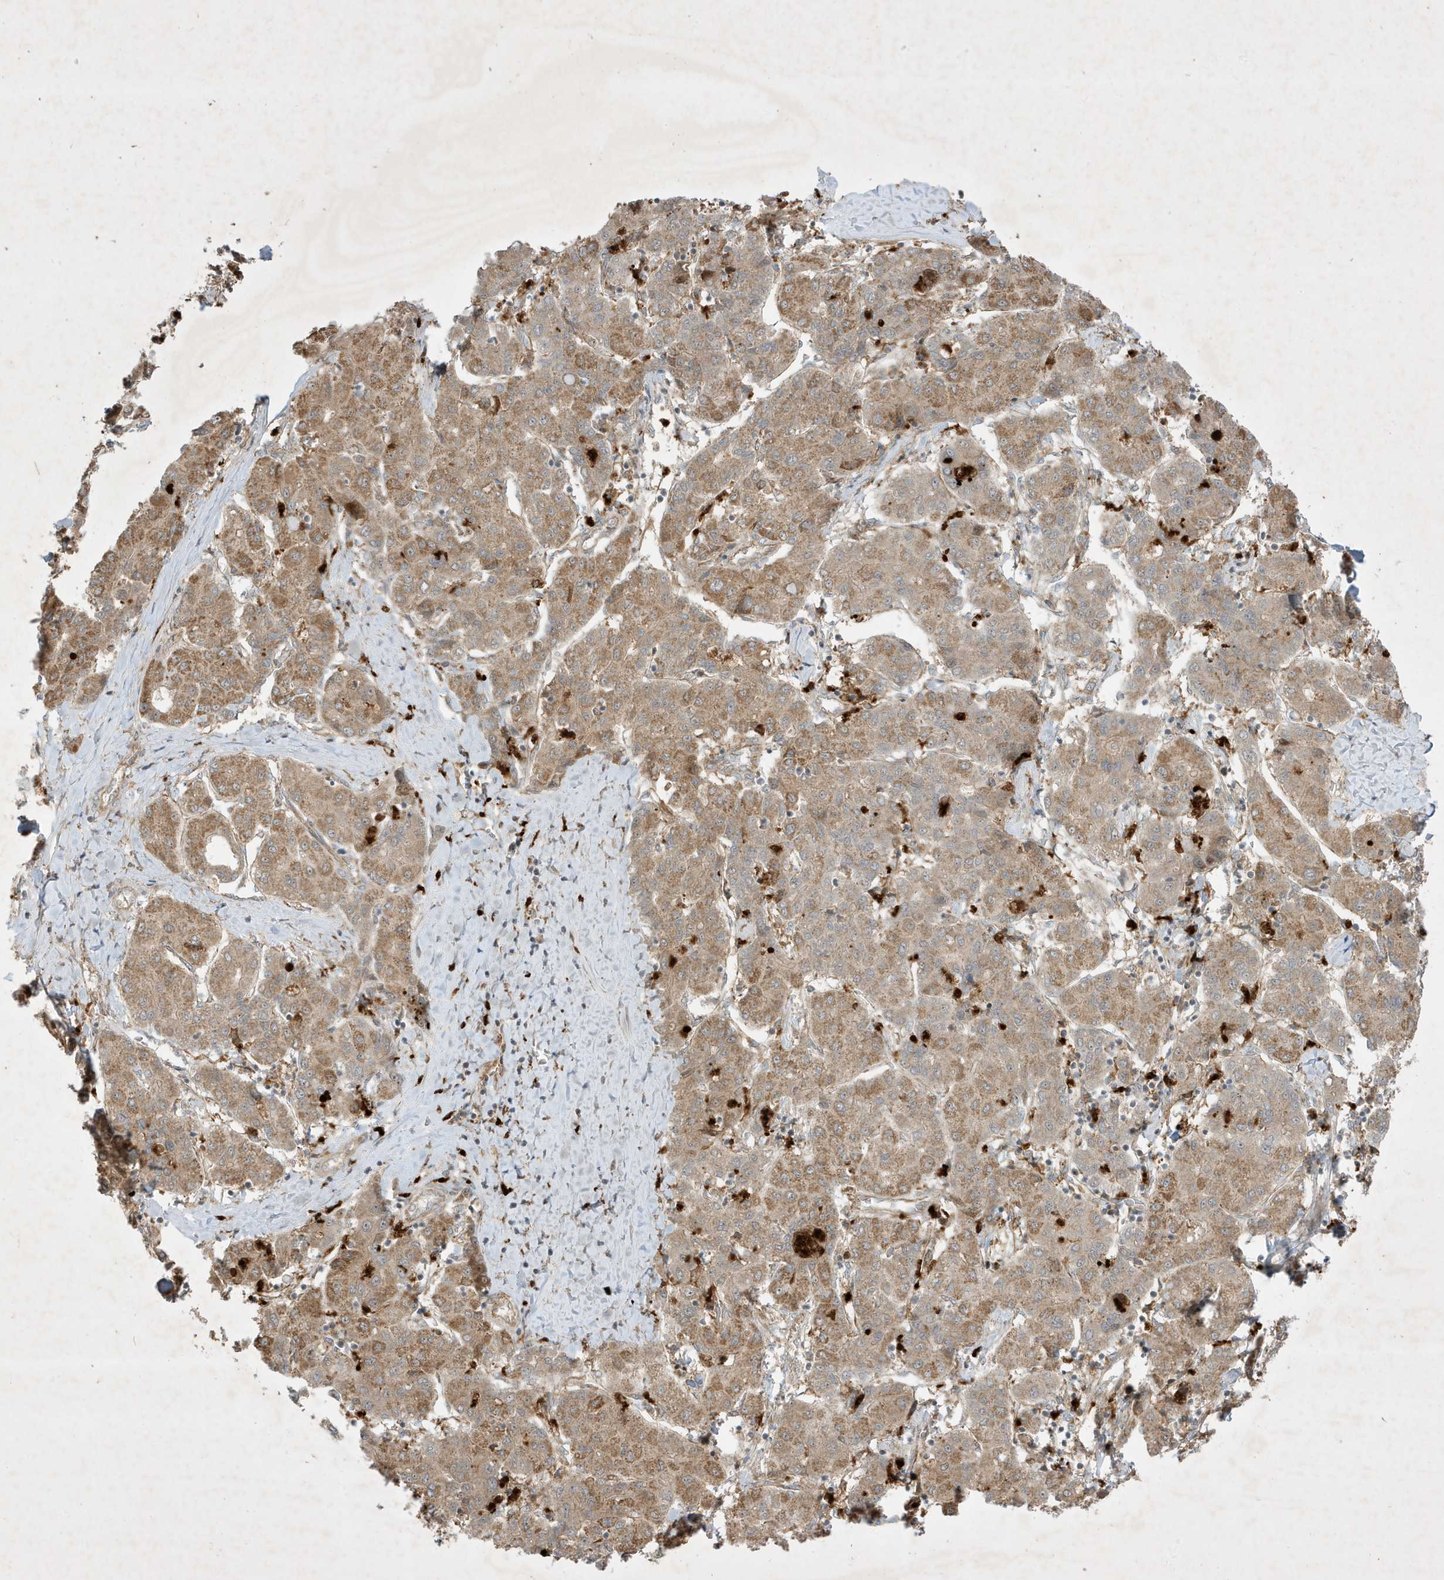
{"staining": {"intensity": "moderate", "quantity": ">75%", "location": "cytoplasmic/membranous"}, "tissue": "liver cancer", "cell_type": "Tumor cells", "image_type": "cancer", "snomed": [{"axis": "morphology", "description": "Carcinoma, Hepatocellular, NOS"}, {"axis": "topography", "description": "Liver"}], "caption": "Protein expression analysis of liver cancer (hepatocellular carcinoma) displays moderate cytoplasmic/membranous positivity in approximately >75% of tumor cells. (DAB IHC with brightfield microscopy, high magnification).", "gene": "IFT57", "patient": {"sex": "male", "age": 65}}